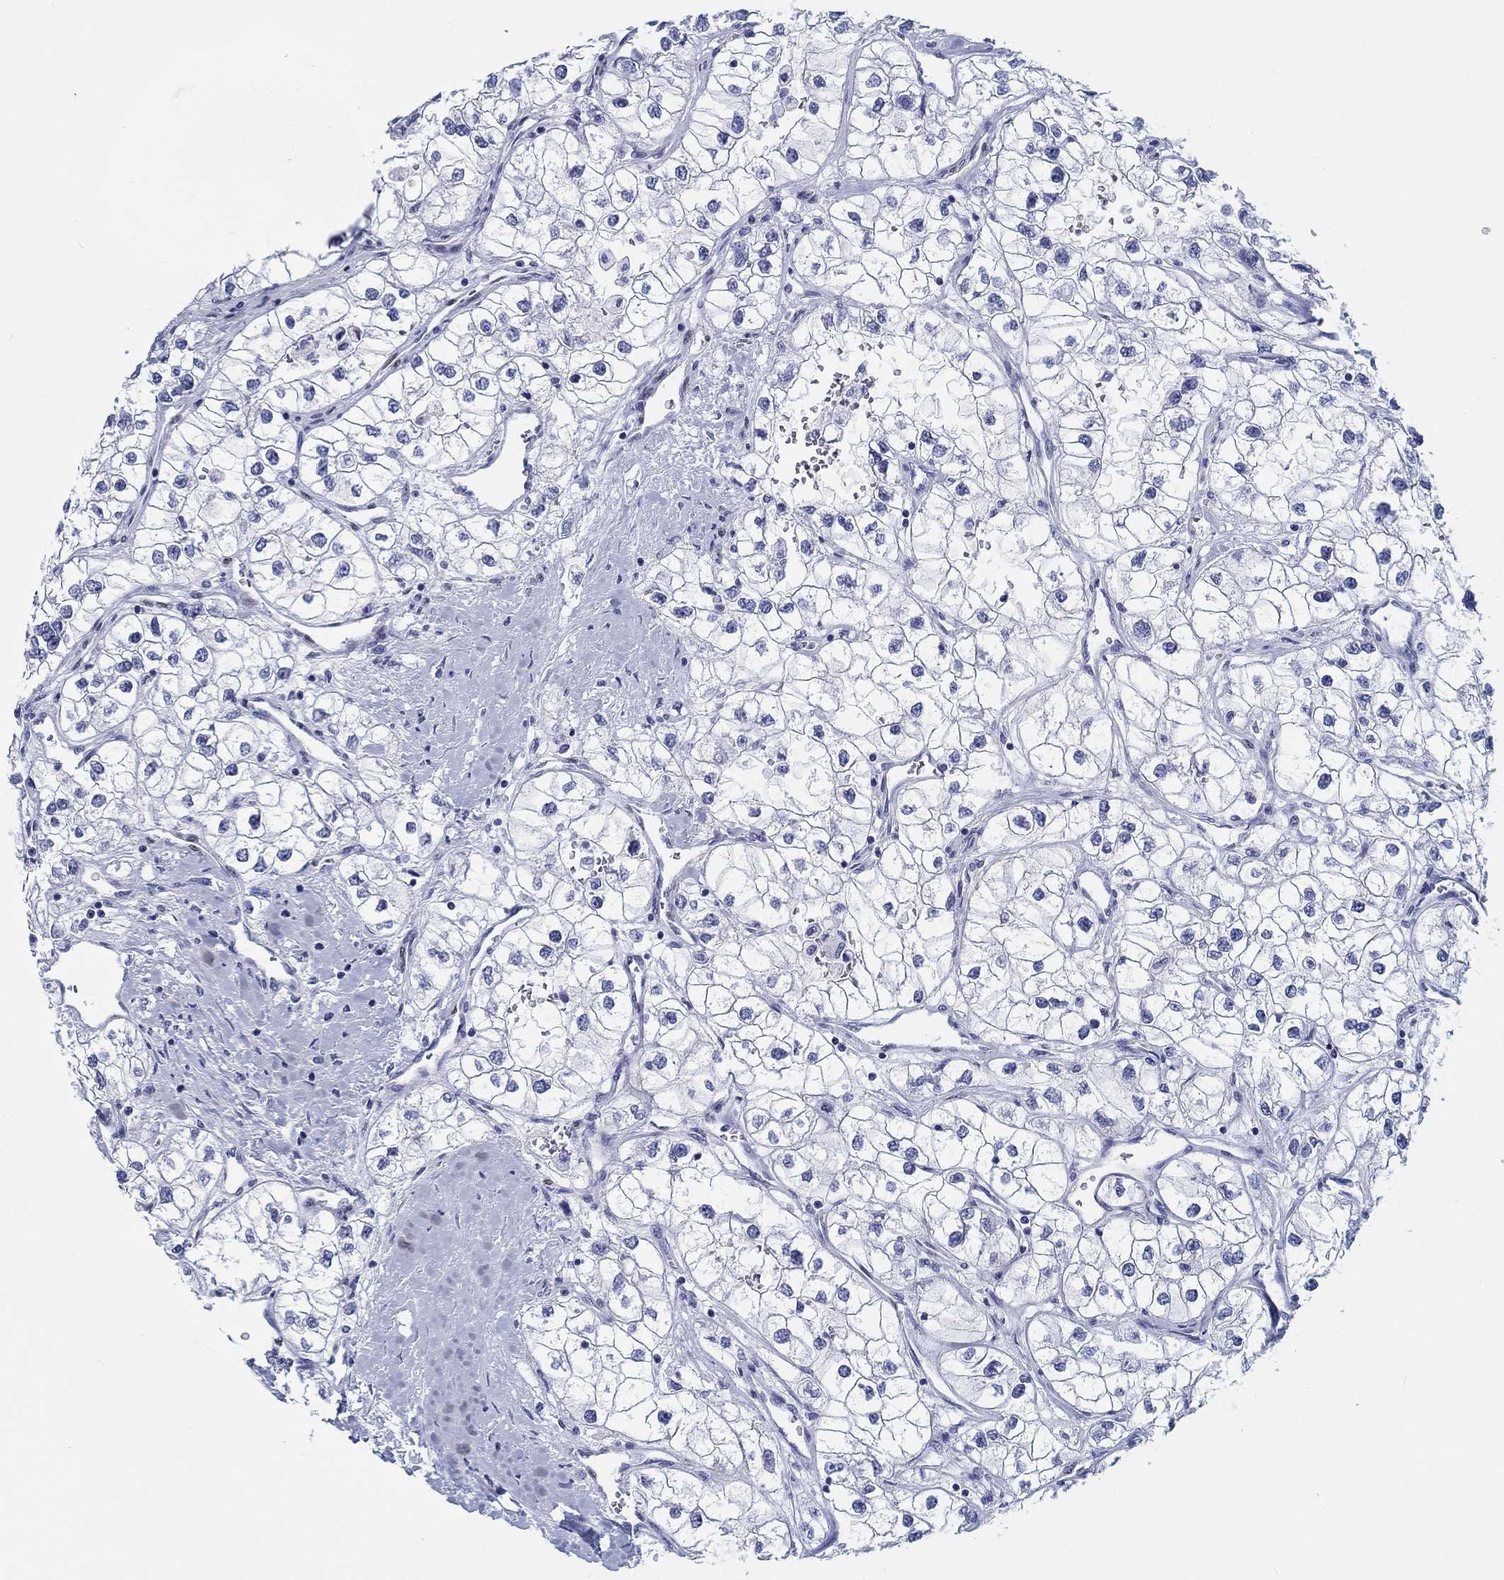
{"staining": {"intensity": "negative", "quantity": "none", "location": "none"}, "tissue": "renal cancer", "cell_type": "Tumor cells", "image_type": "cancer", "snomed": [{"axis": "morphology", "description": "Adenocarcinoma, NOS"}, {"axis": "topography", "description": "Kidney"}], "caption": "This histopathology image is of renal cancer (adenocarcinoma) stained with IHC to label a protein in brown with the nuclei are counter-stained blue. There is no staining in tumor cells.", "gene": "H1-1", "patient": {"sex": "male", "age": 59}}